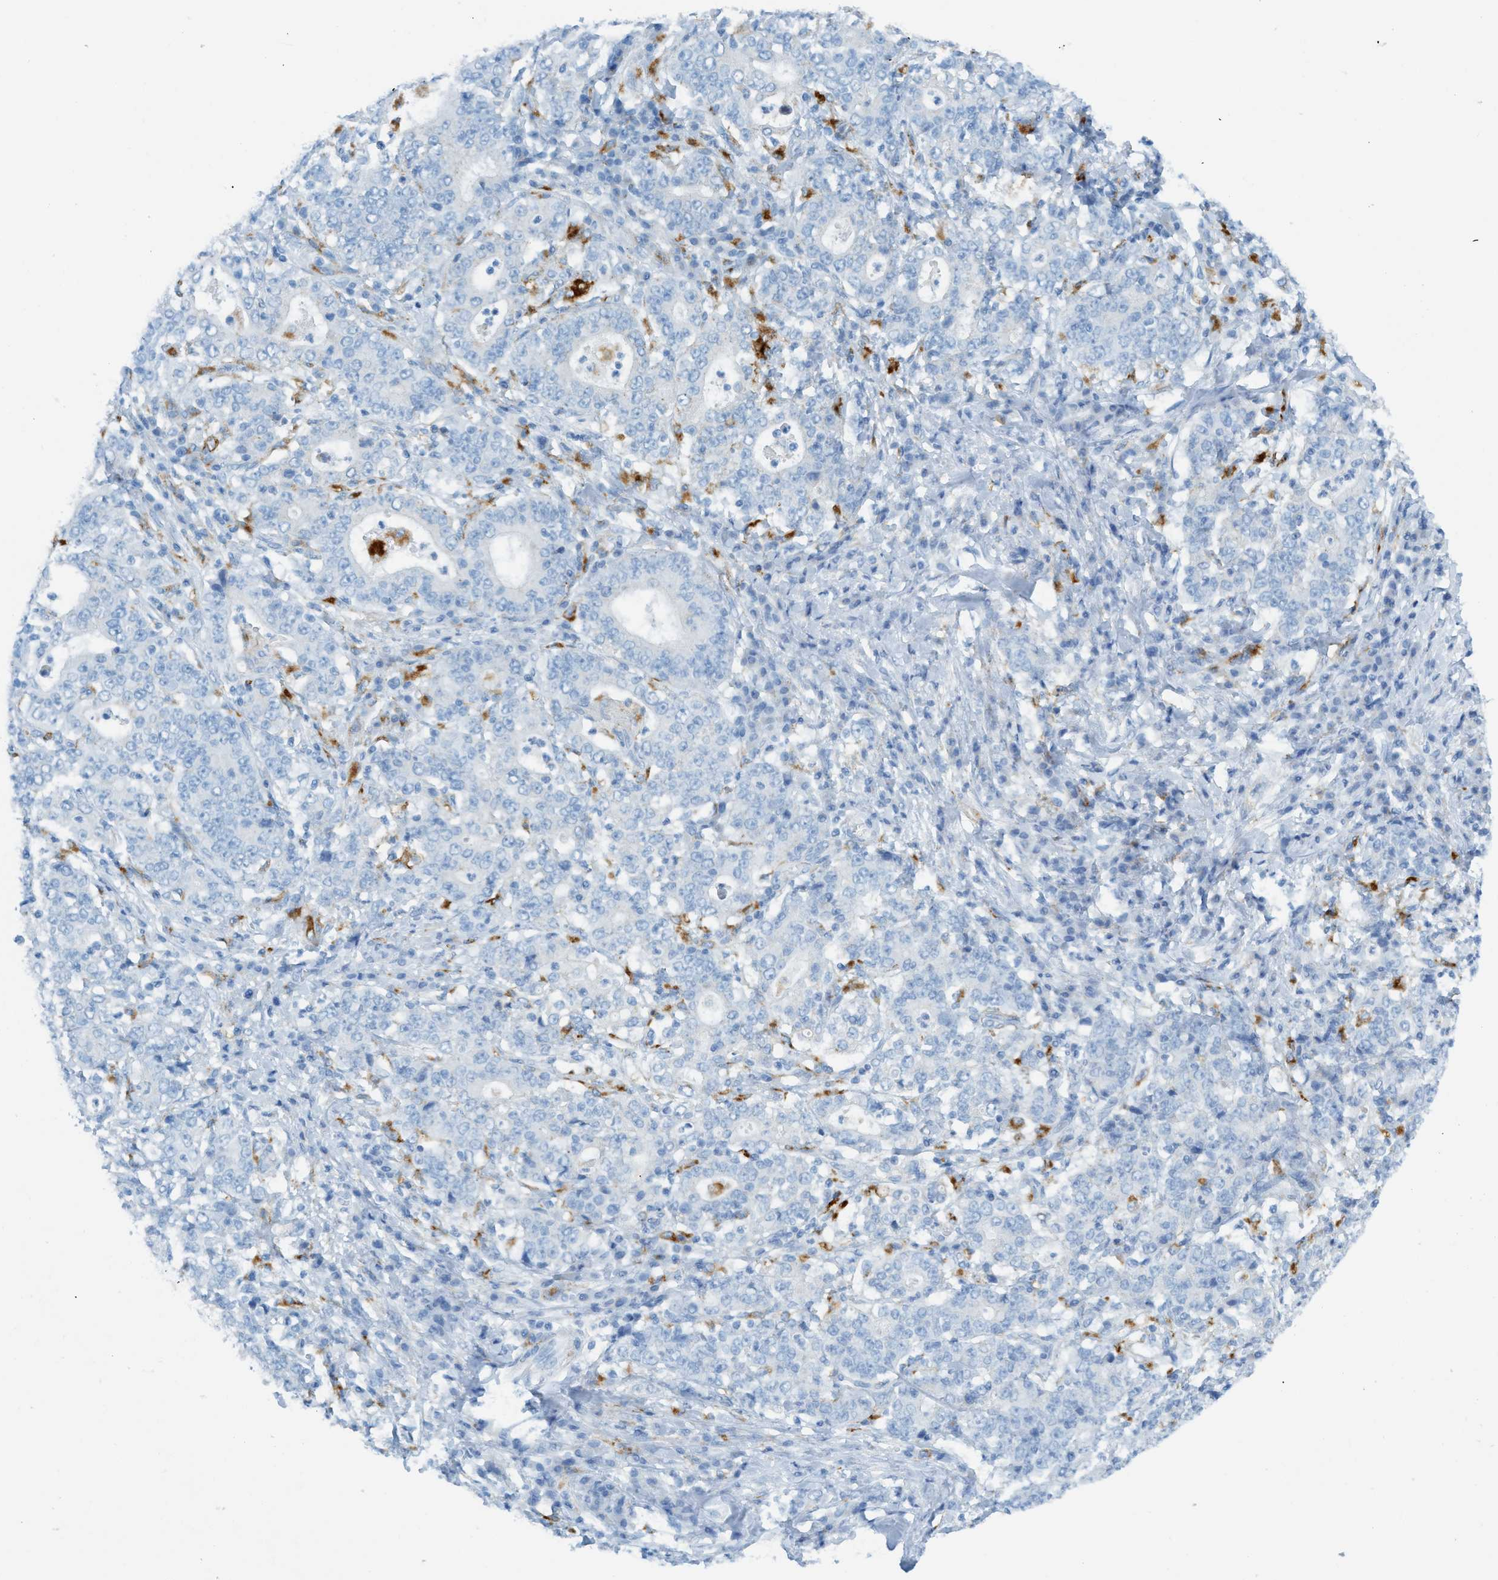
{"staining": {"intensity": "negative", "quantity": "none", "location": "none"}, "tissue": "stomach cancer", "cell_type": "Tumor cells", "image_type": "cancer", "snomed": [{"axis": "morphology", "description": "Normal tissue, NOS"}, {"axis": "morphology", "description": "Adenocarcinoma, NOS"}, {"axis": "topography", "description": "Stomach, upper"}, {"axis": "topography", "description": "Stomach"}], "caption": "Tumor cells are negative for brown protein staining in stomach cancer (adenocarcinoma).", "gene": "C21orf62", "patient": {"sex": "male", "age": 59}}